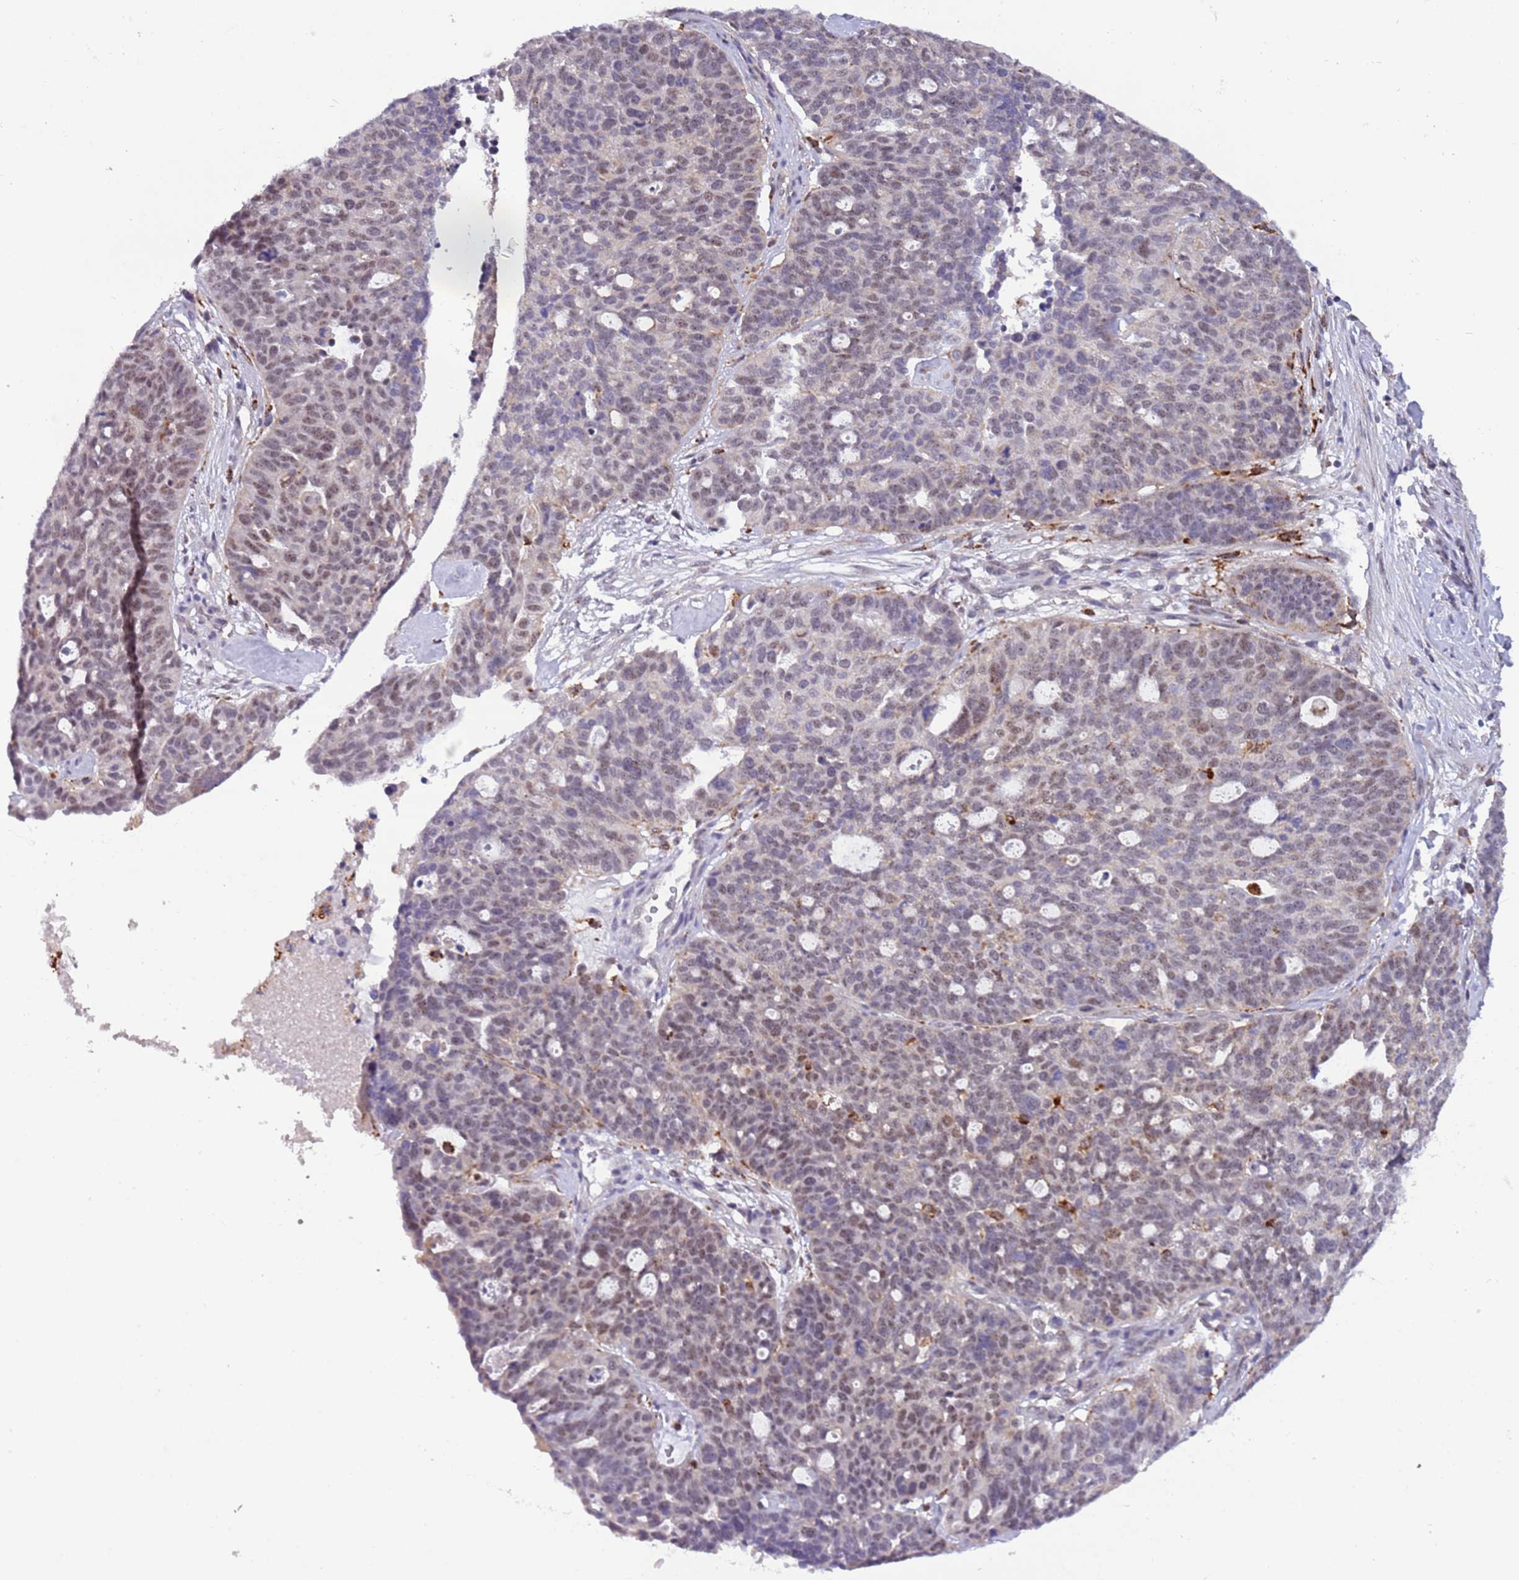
{"staining": {"intensity": "weak", "quantity": "<25%", "location": "nuclear"}, "tissue": "ovarian cancer", "cell_type": "Tumor cells", "image_type": "cancer", "snomed": [{"axis": "morphology", "description": "Cystadenocarcinoma, serous, NOS"}, {"axis": "topography", "description": "Ovary"}], "caption": "Immunohistochemical staining of ovarian serous cystadenocarcinoma reveals no significant positivity in tumor cells. (Stains: DAB (3,3'-diaminobenzidine) immunohistochemistry (IHC) with hematoxylin counter stain, Microscopy: brightfield microscopy at high magnification).", "gene": "TRIM27", "patient": {"sex": "female", "age": 59}}